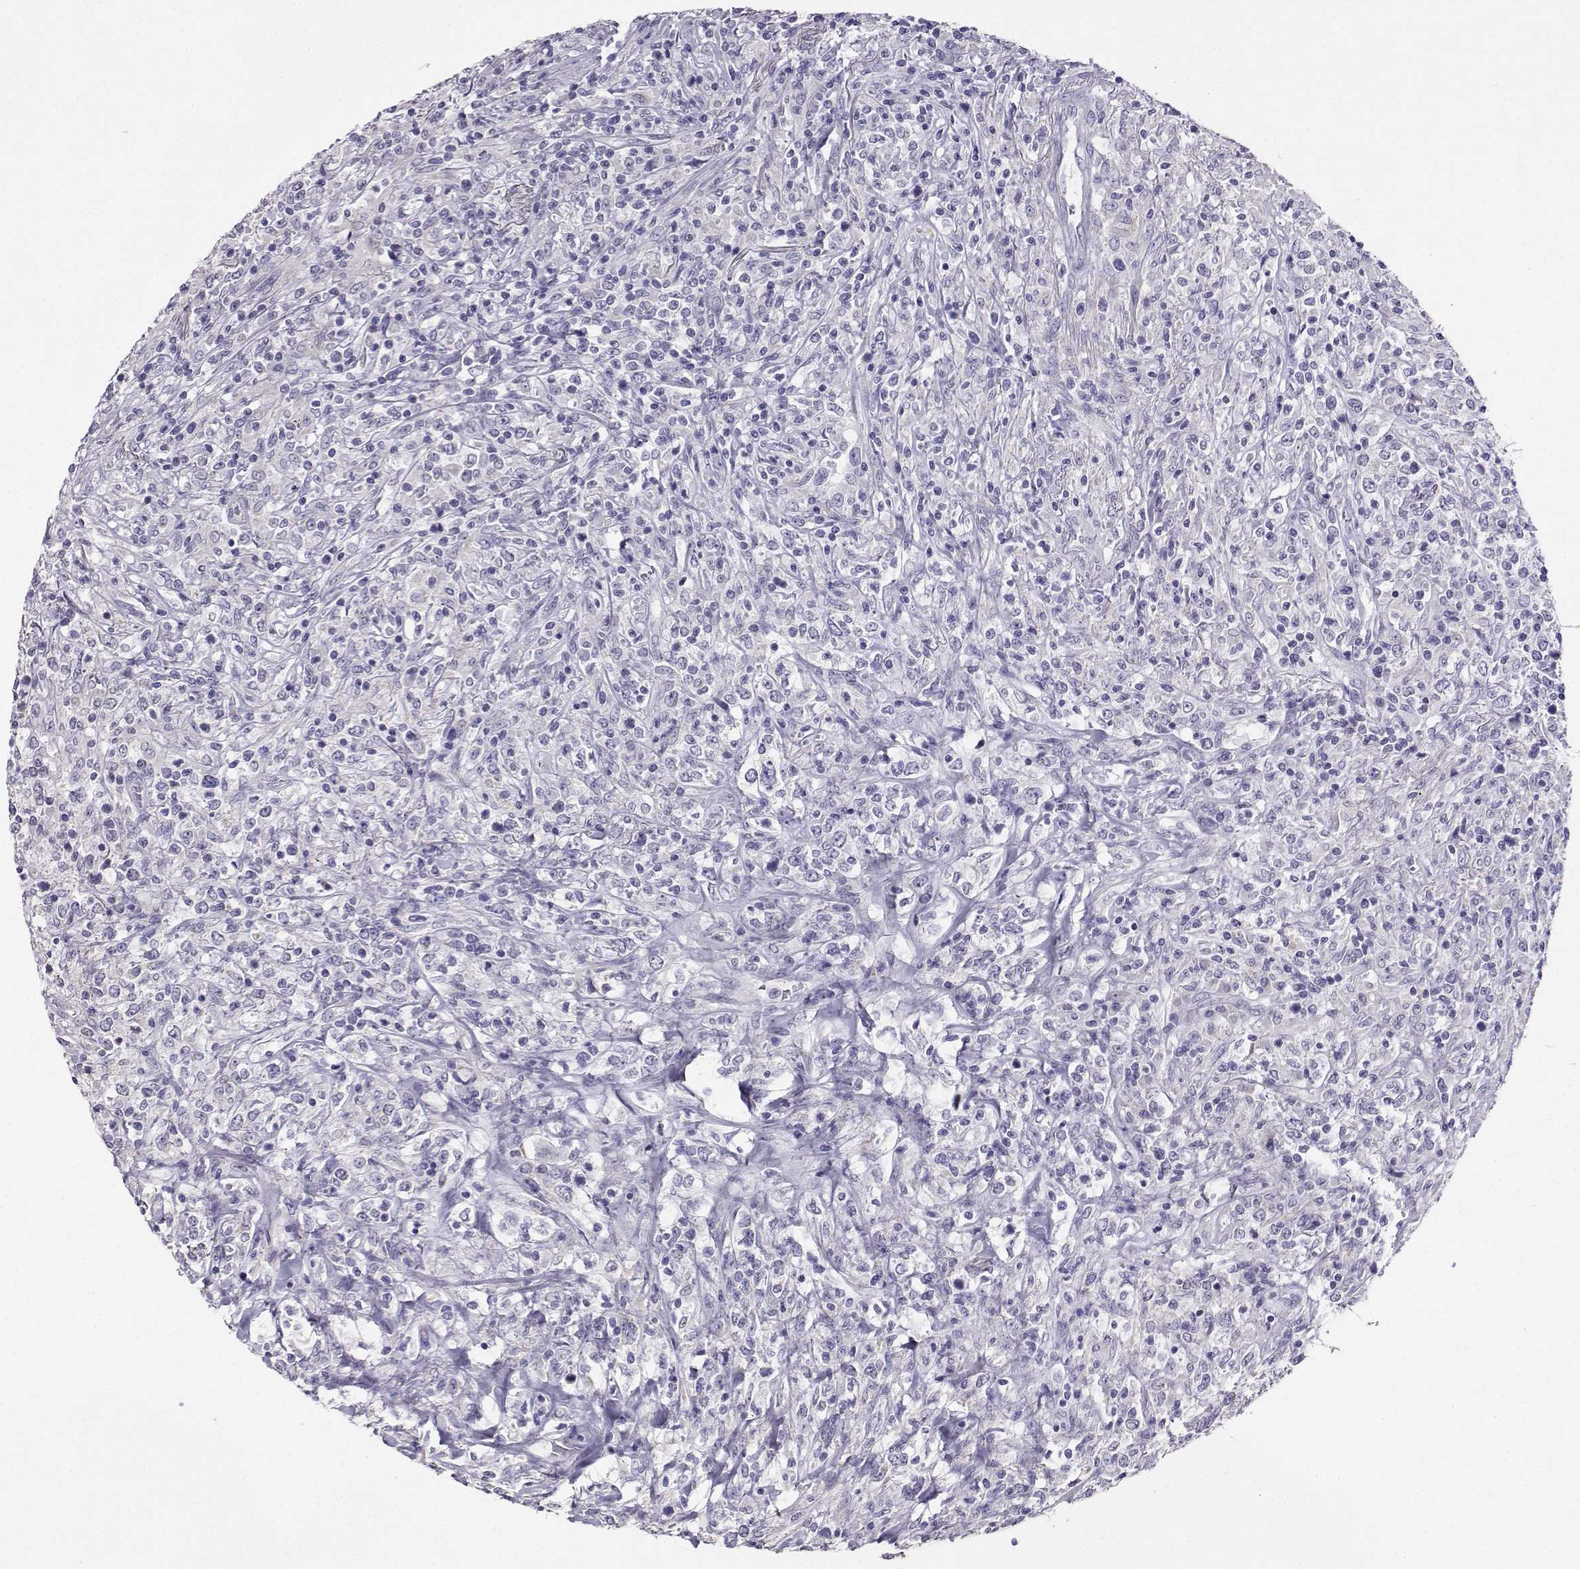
{"staining": {"intensity": "negative", "quantity": "none", "location": "none"}, "tissue": "lymphoma", "cell_type": "Tumor cells", "image_type": "cancer", "snomed": [{"axis": "morphology", "description": "Malignant lymphoma, non-Hodgkin's type, High grade"}, {"axis": "topography", "description": "Lung"}], "caption": "DAB (3,3'-diaminobenzidine) immunohistochemical staining of malignant lymphoma, non-Hodgkin's type (high-grade) reveals no significant positivity in tumor cells.", "gene": "AVP", "patient": {"sex": "male", "age": 79}}